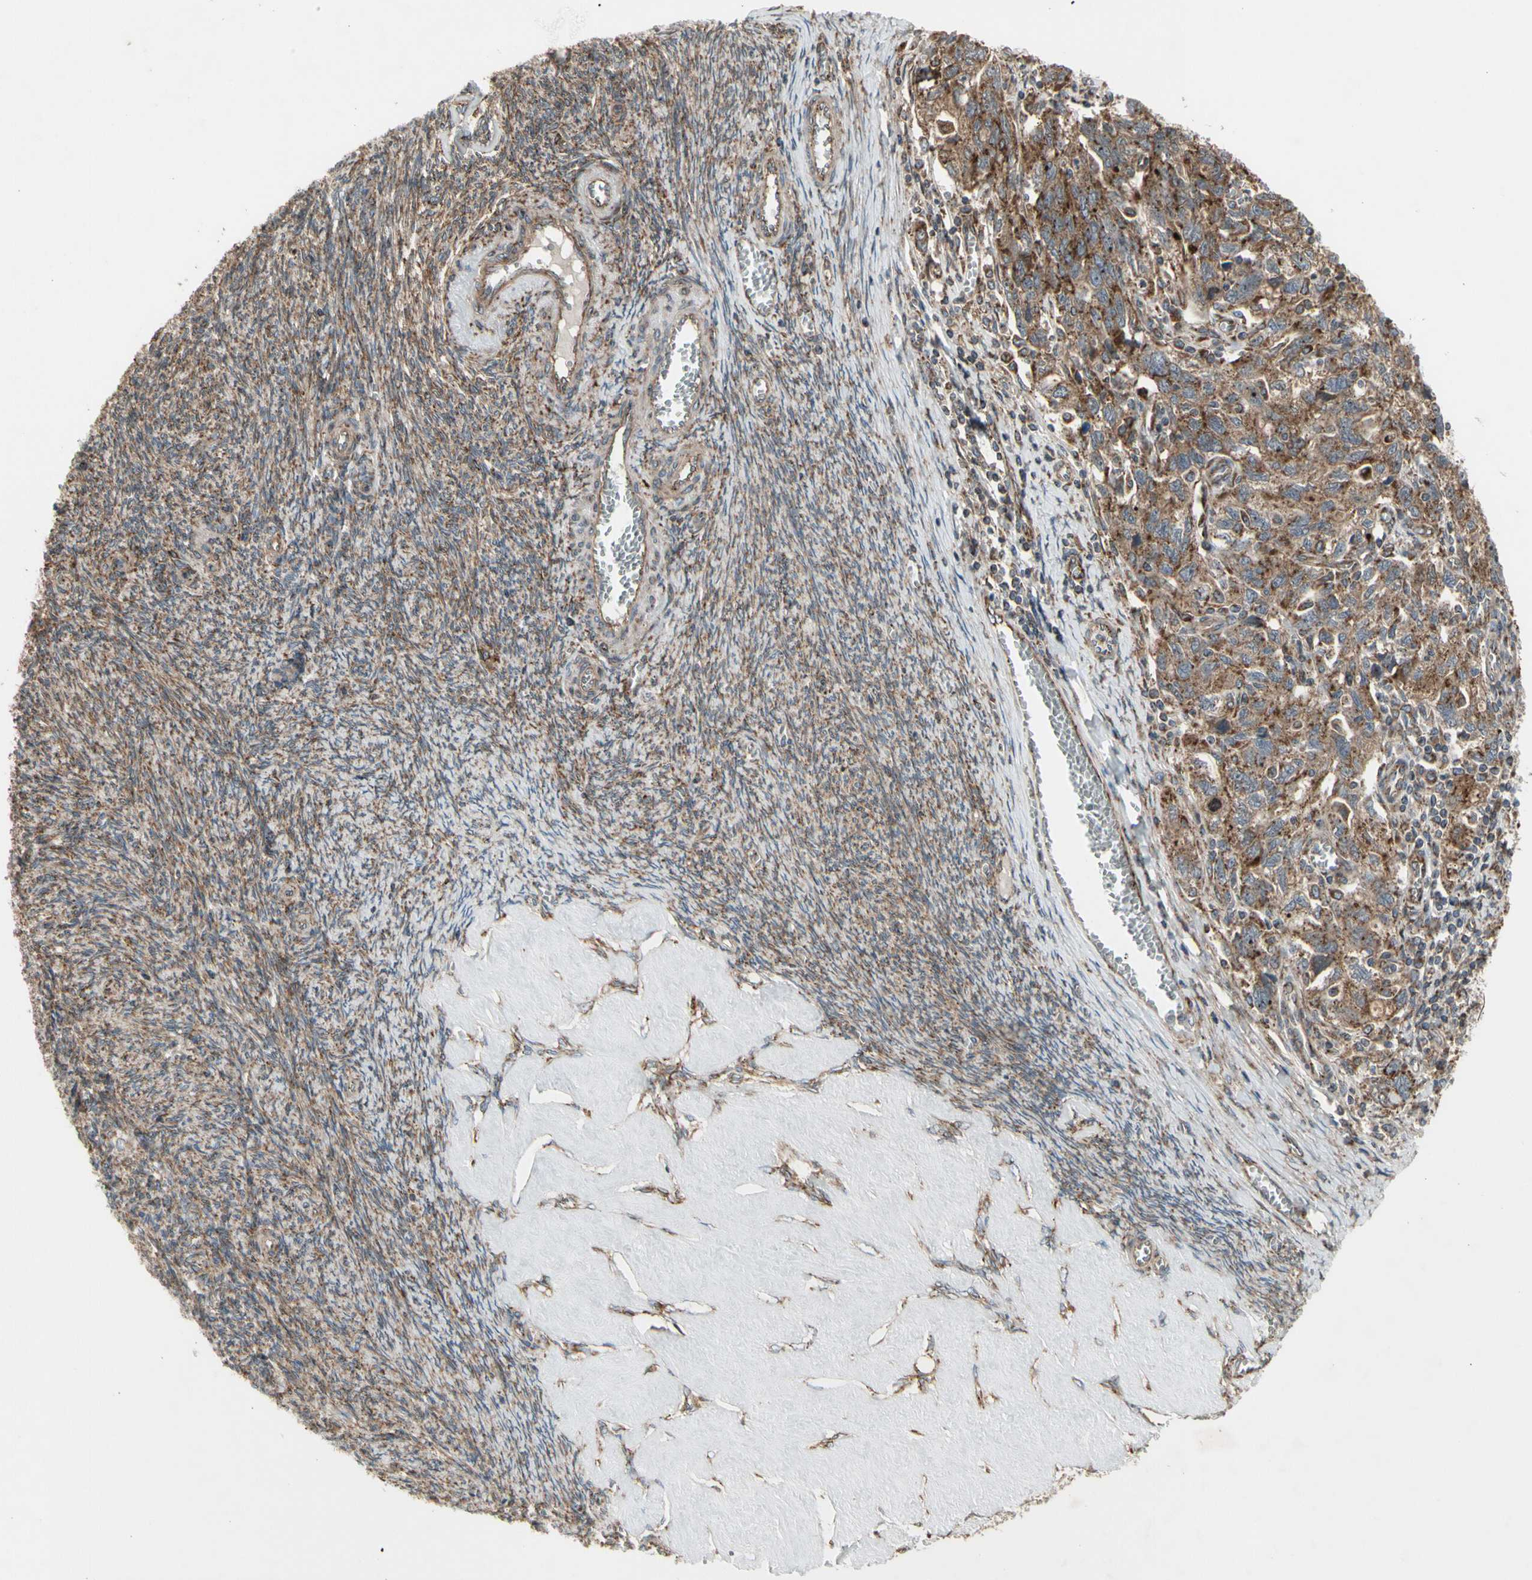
{"staining": {"intensity": "strong", "quantity": ">75%", "location": "cytoplasmic/membranous"}, "tissue": "ovarian cancer", "cell_type": "Tumor cells", "image_type": "cancer", "snomed": [{"axis": "morphology", "description": "Carcinoma, NOS"}, {"axis": "morphology", "description": "Cystadenocarcinoma, serous, NOS"}, {"axis": "topography", "description": "Ovary"}], "caption": "Immunohistochemical staining of carcinoma (ovarian) reveals high levels of strong cytoplasmic/membranous protein expression in approximately >75% of tumor cells.", "gene": "SLC39A9", "patient": {"sex": "female", "age": 69}}